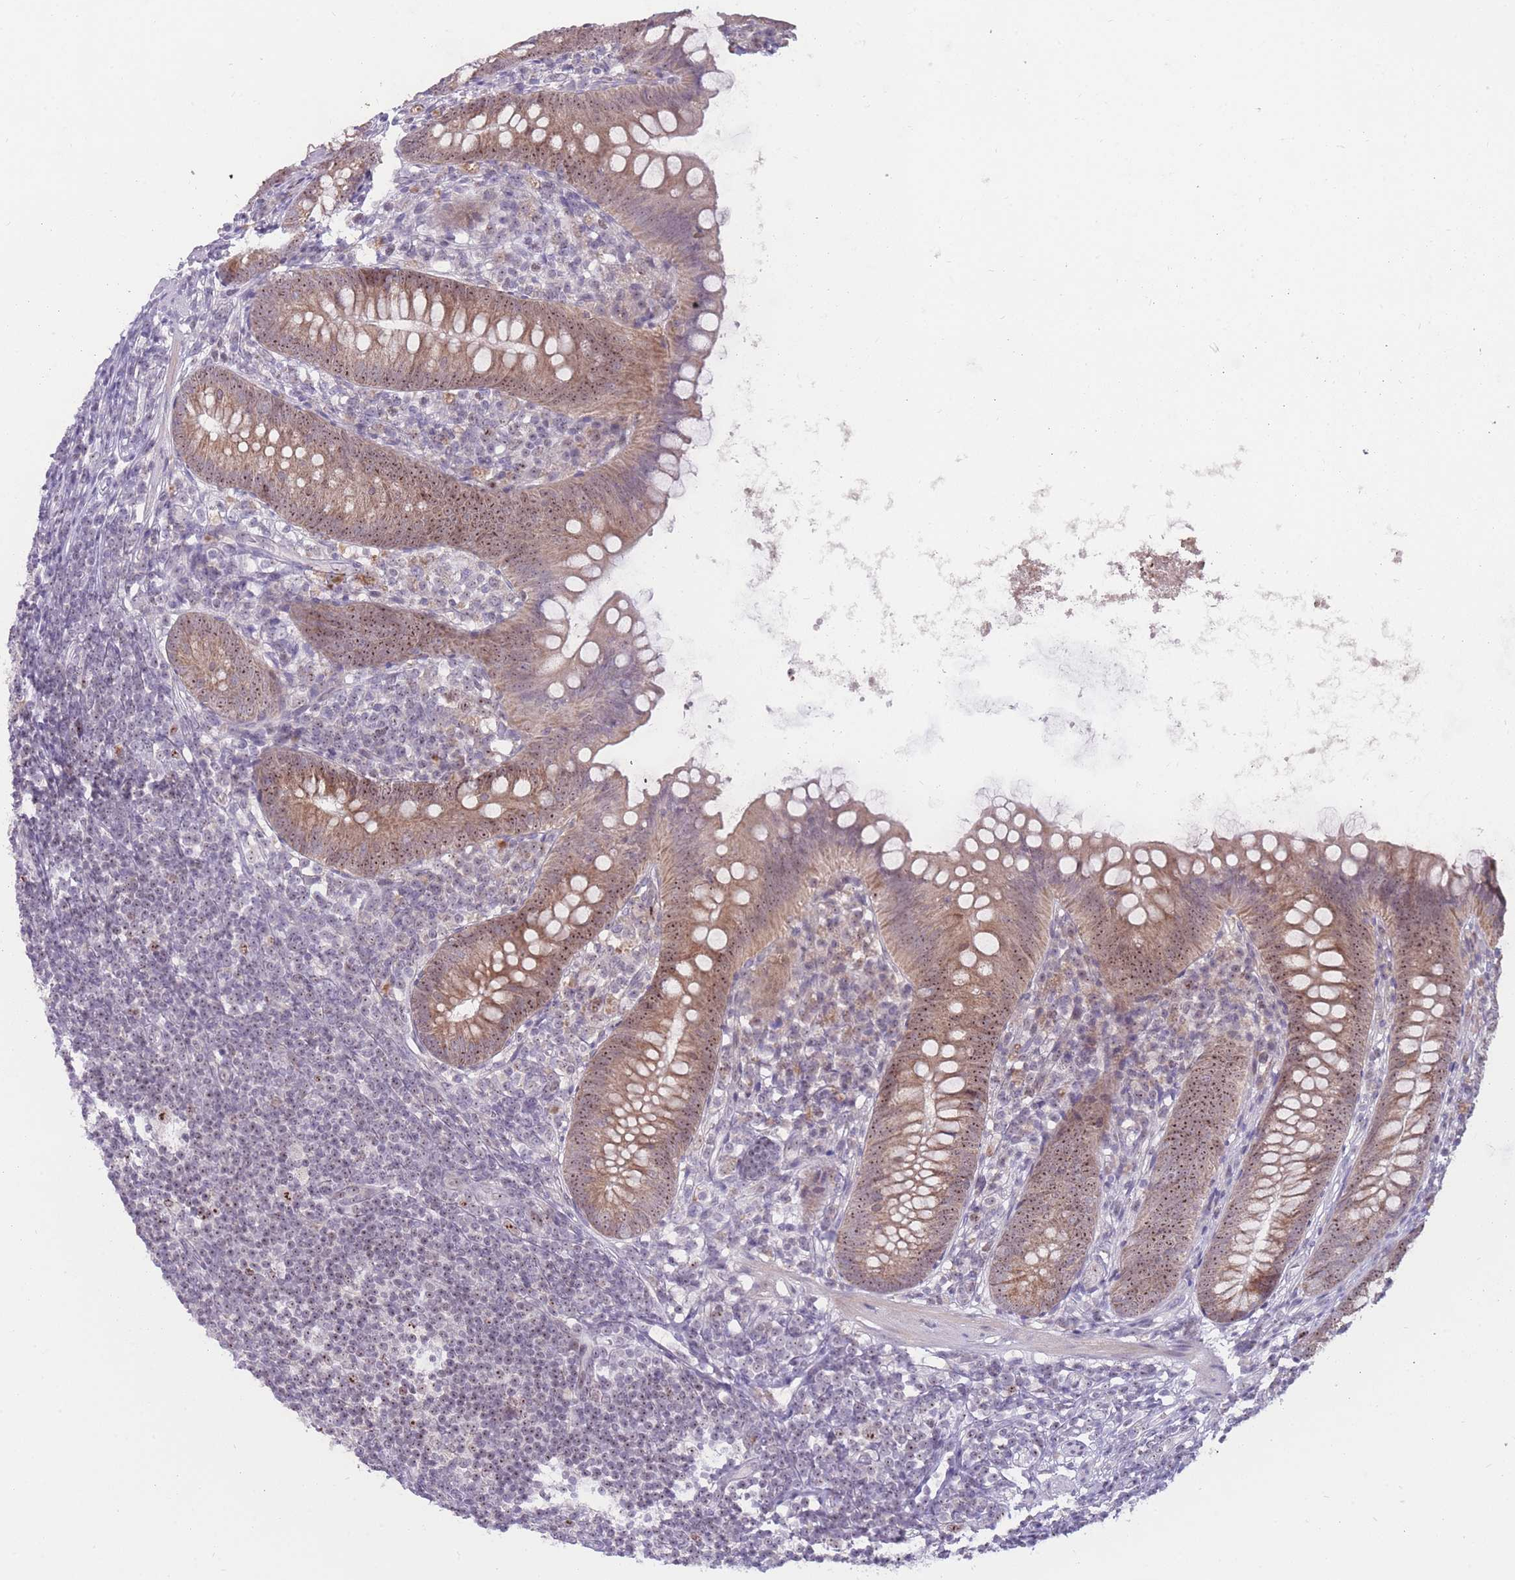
{"staining": {"intensity": "moderate", "quantity": ">75%", "location": "cytoplasmic/membranous"}, "tissue": "appendix", "cell_type": "Glandular cells", "image_type": "normal", "snomed": [{"axis": "morphology", "description": "Normal tissue, NOS"}, {"axis": "topography", "description": "Appendix"}], "caption": "Immunohistochemical staining of benign human appendix shows >75% levels of moderate cytoplasmic/membranous protein expression in approximately >75% of glandular cells.", "gene": "MCIDAS", "patient": {"sex": "female", "age": 62}}